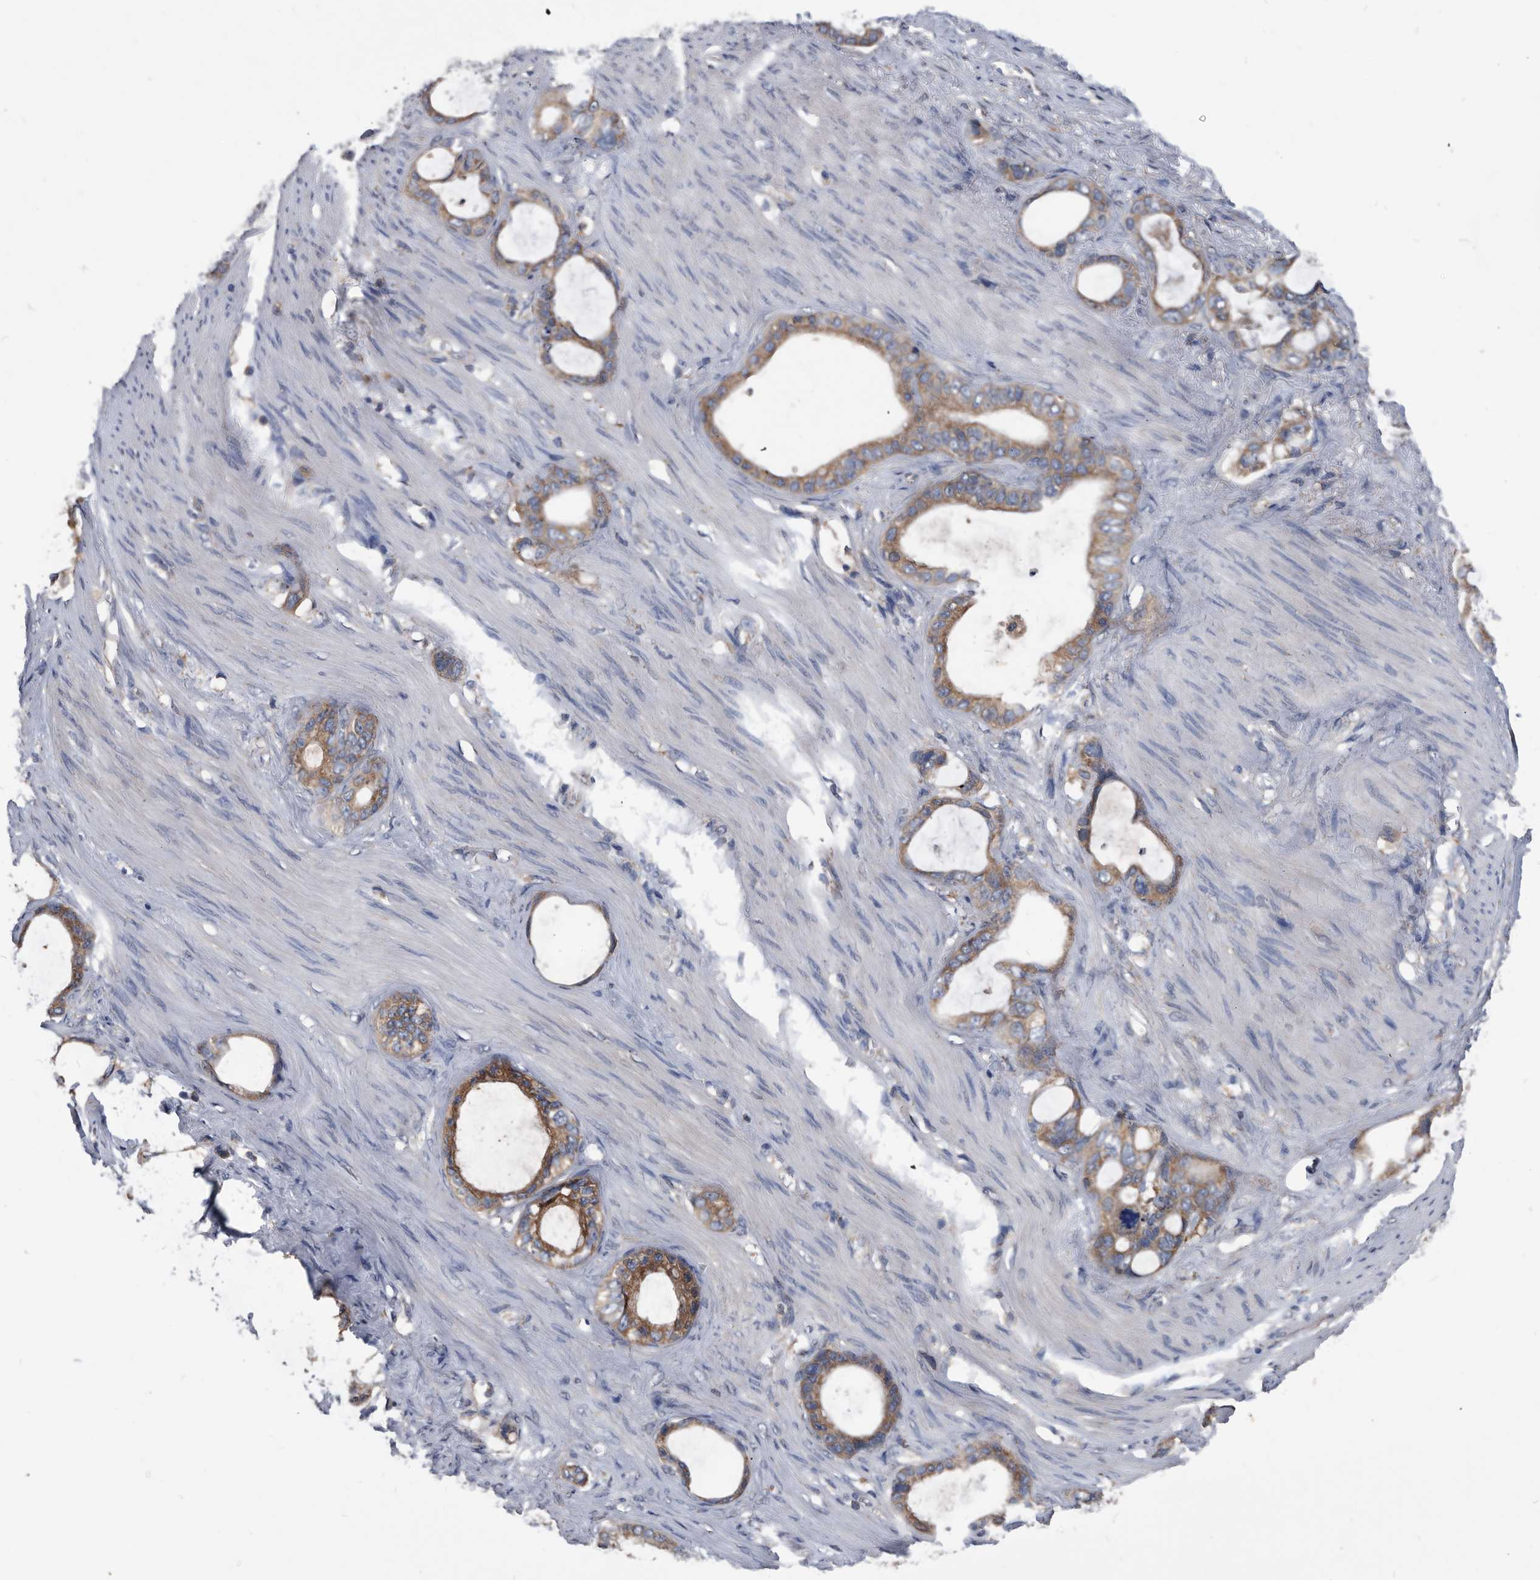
{"staining": {"intensity": "moderate", "quantity": ">75%", "location": "cytoplasmic/membranous"}, "tissue": "stomach cancer", "cell_type": "Tumor cells", "image_type": "cancer", "snomed": [{"axis": "morphology", "description": "Adenocarcinoma, NOS"}, {"axis": "topography", "description": "Stomach"}], "caption": "IHC micrograph of neoplastic tissue: stomach cancer (adenocarcinoma) stained using immunohistochemistry (IHC) demonstrates medium levels of moderate protein expression localized specifically in the cytoplasmic/membranous of tumor cells, appearing as a cytoplasmic/membranous brown color.", "gene": "NRBP1", "patient": {"sex": "female", "age": 75}}